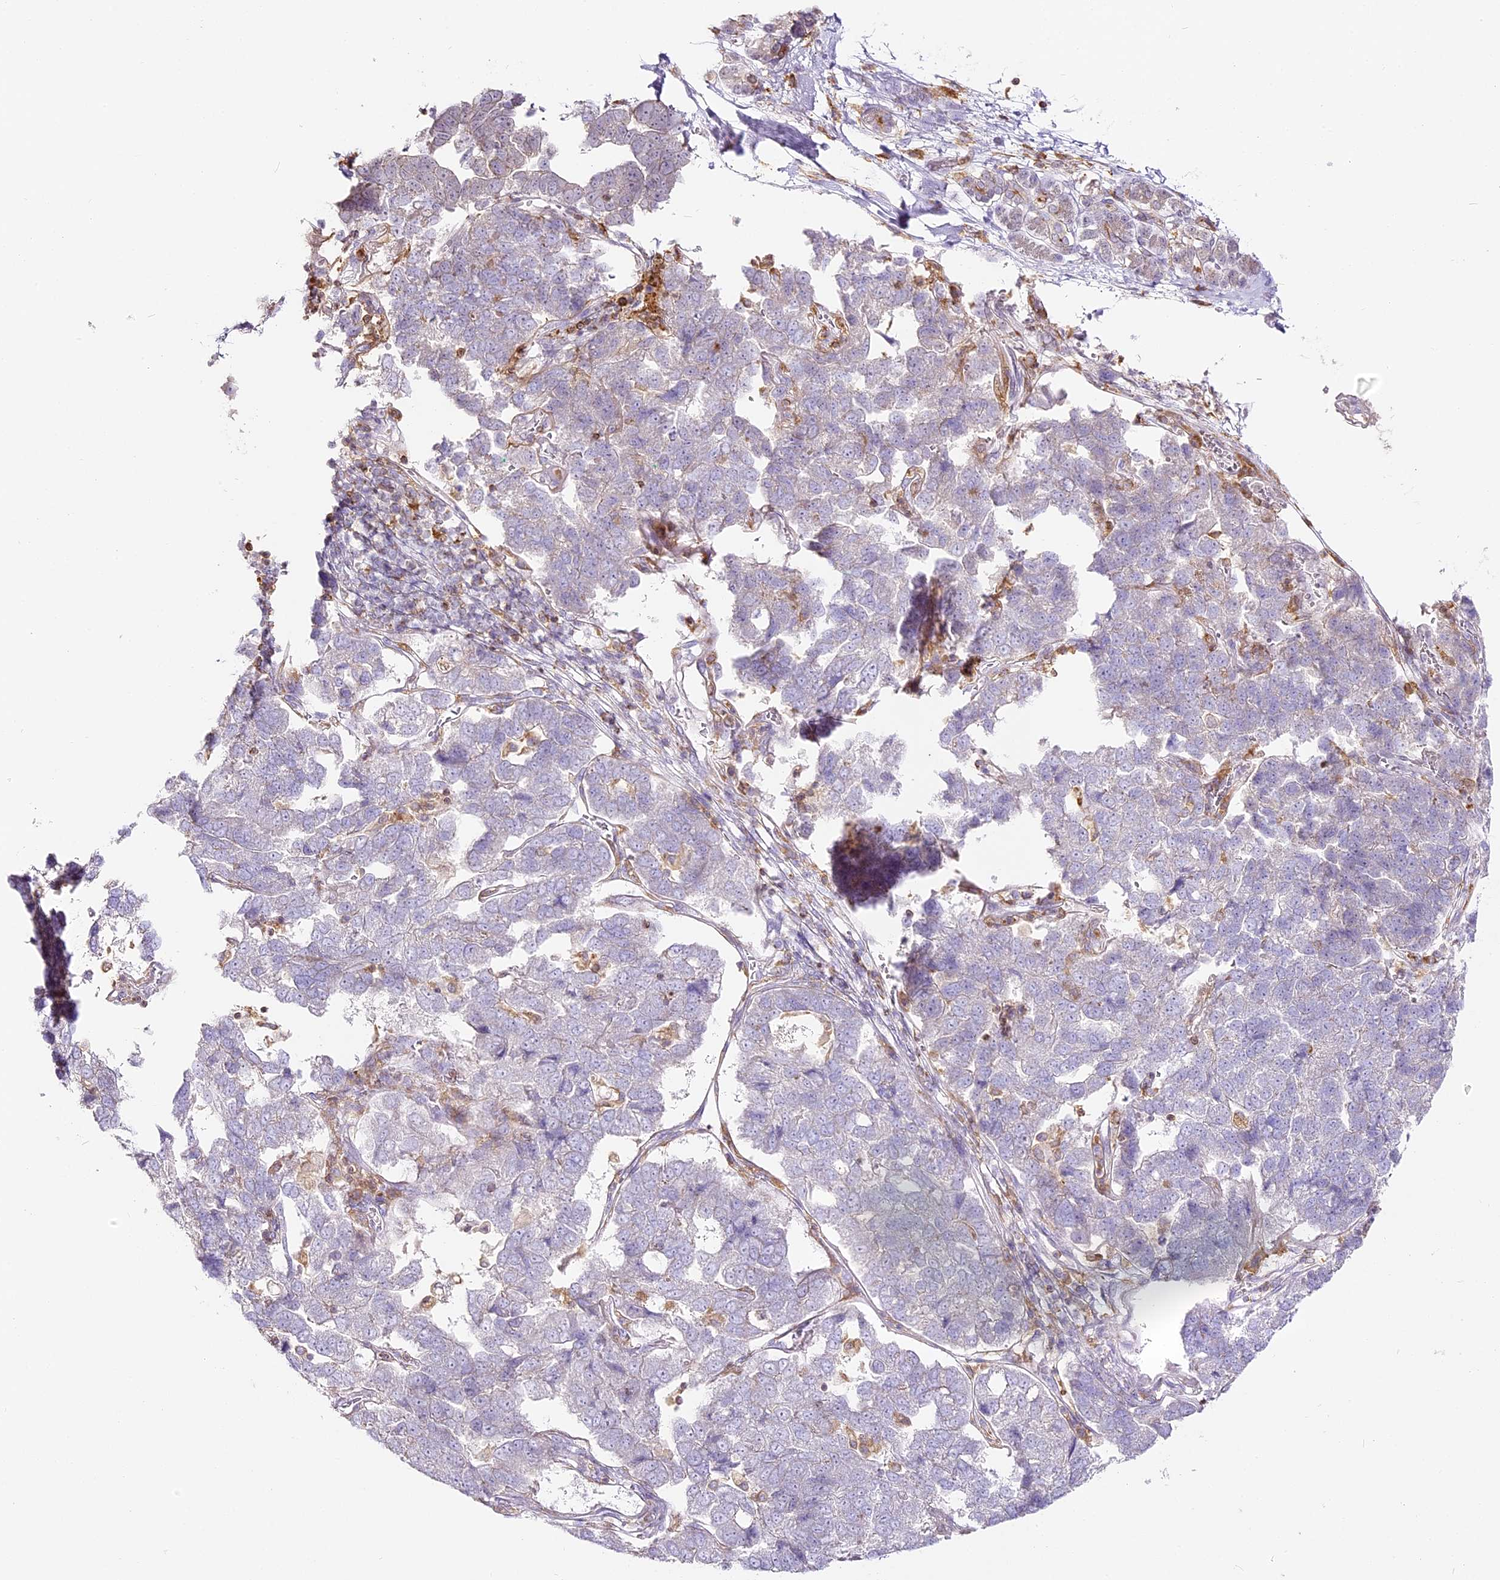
{"staining": {"intensity": "negative", "quantity": "none", "location": "none"}, "tissue": "pancreatic cancer", "cell_type": "Tumor cells", "image_type": "cancer", "snomed": [{"axis": "morphology", "description": "Adenocarcinoma, NOS"}, {"axis": "topography", "description": "Pancreas"}], "caption": "This is an immunohistochemistry (IHC) histopathology image of pancreatic cancer (adenocarcinoma). There is no expression in tumor cells.", "gene": "DOCK2", "patient": {"sex": "female", "age": 61}}